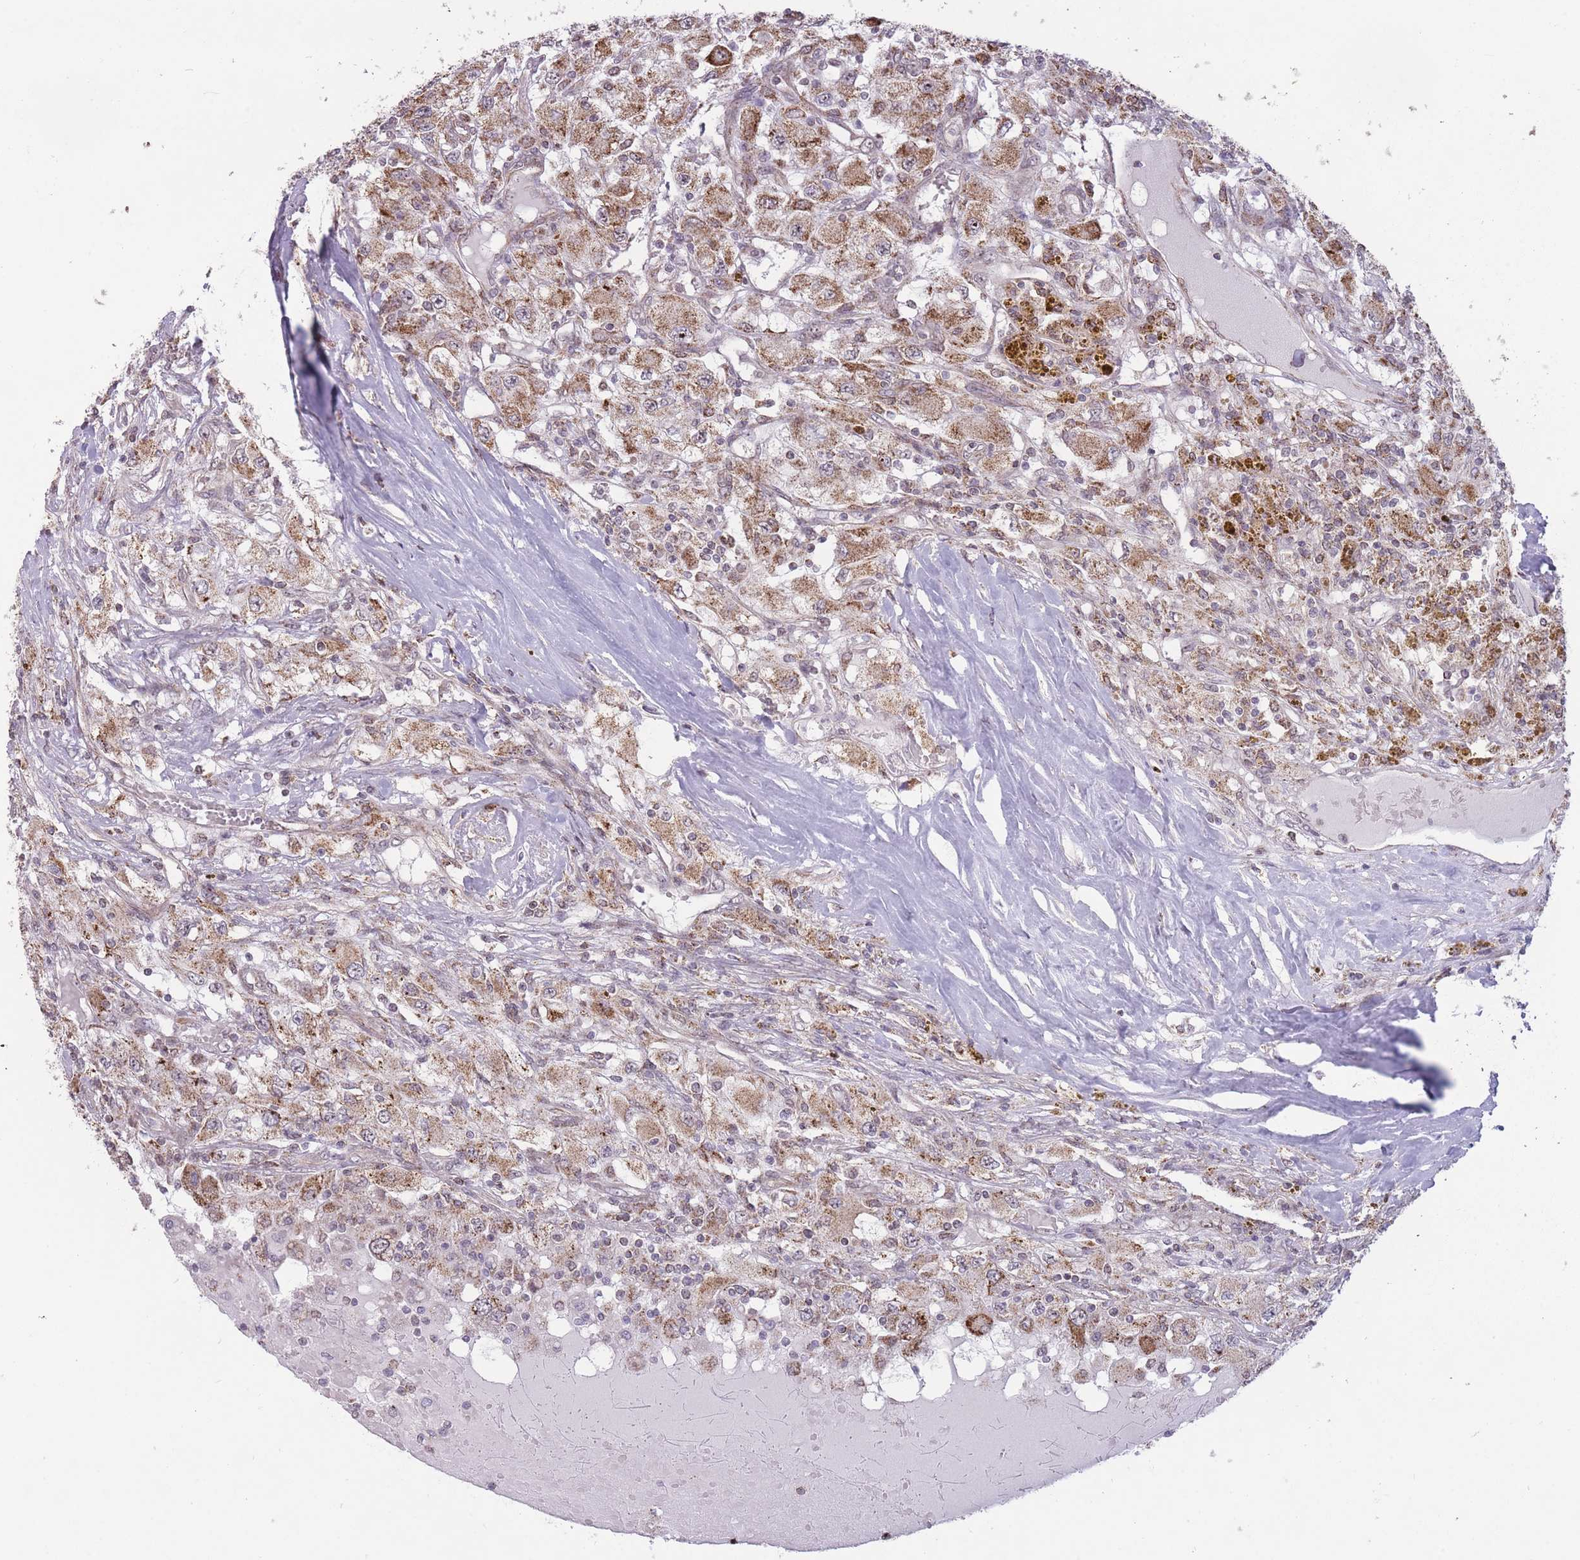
{"staining": {"intensity": "moderate", "quantity": "25%-75%", "location": "cytoplasmic/membranous"}, "tissue": "renal cancer", "cell_type": "Tumor cells", "image_type": "cancer", "snomed": [{"axis": "morphology", "description": "Adenocarcinoma, NOS"}, {"axis": "topography", "description": "Kidney"}], "caption": "A medium amount of moderate cytoplasmic/membranous expression is identified in approximately 25%-75% of tumor cells in renal cancer (adenocarcinoma) tissue. The staining is performed using DAB brown chromogen to label protein expression. The nuclei are counter-stained blue using hematoxylin.", "gene": "DPYSL4", "patient": {"sex": "female", "age": 67}}